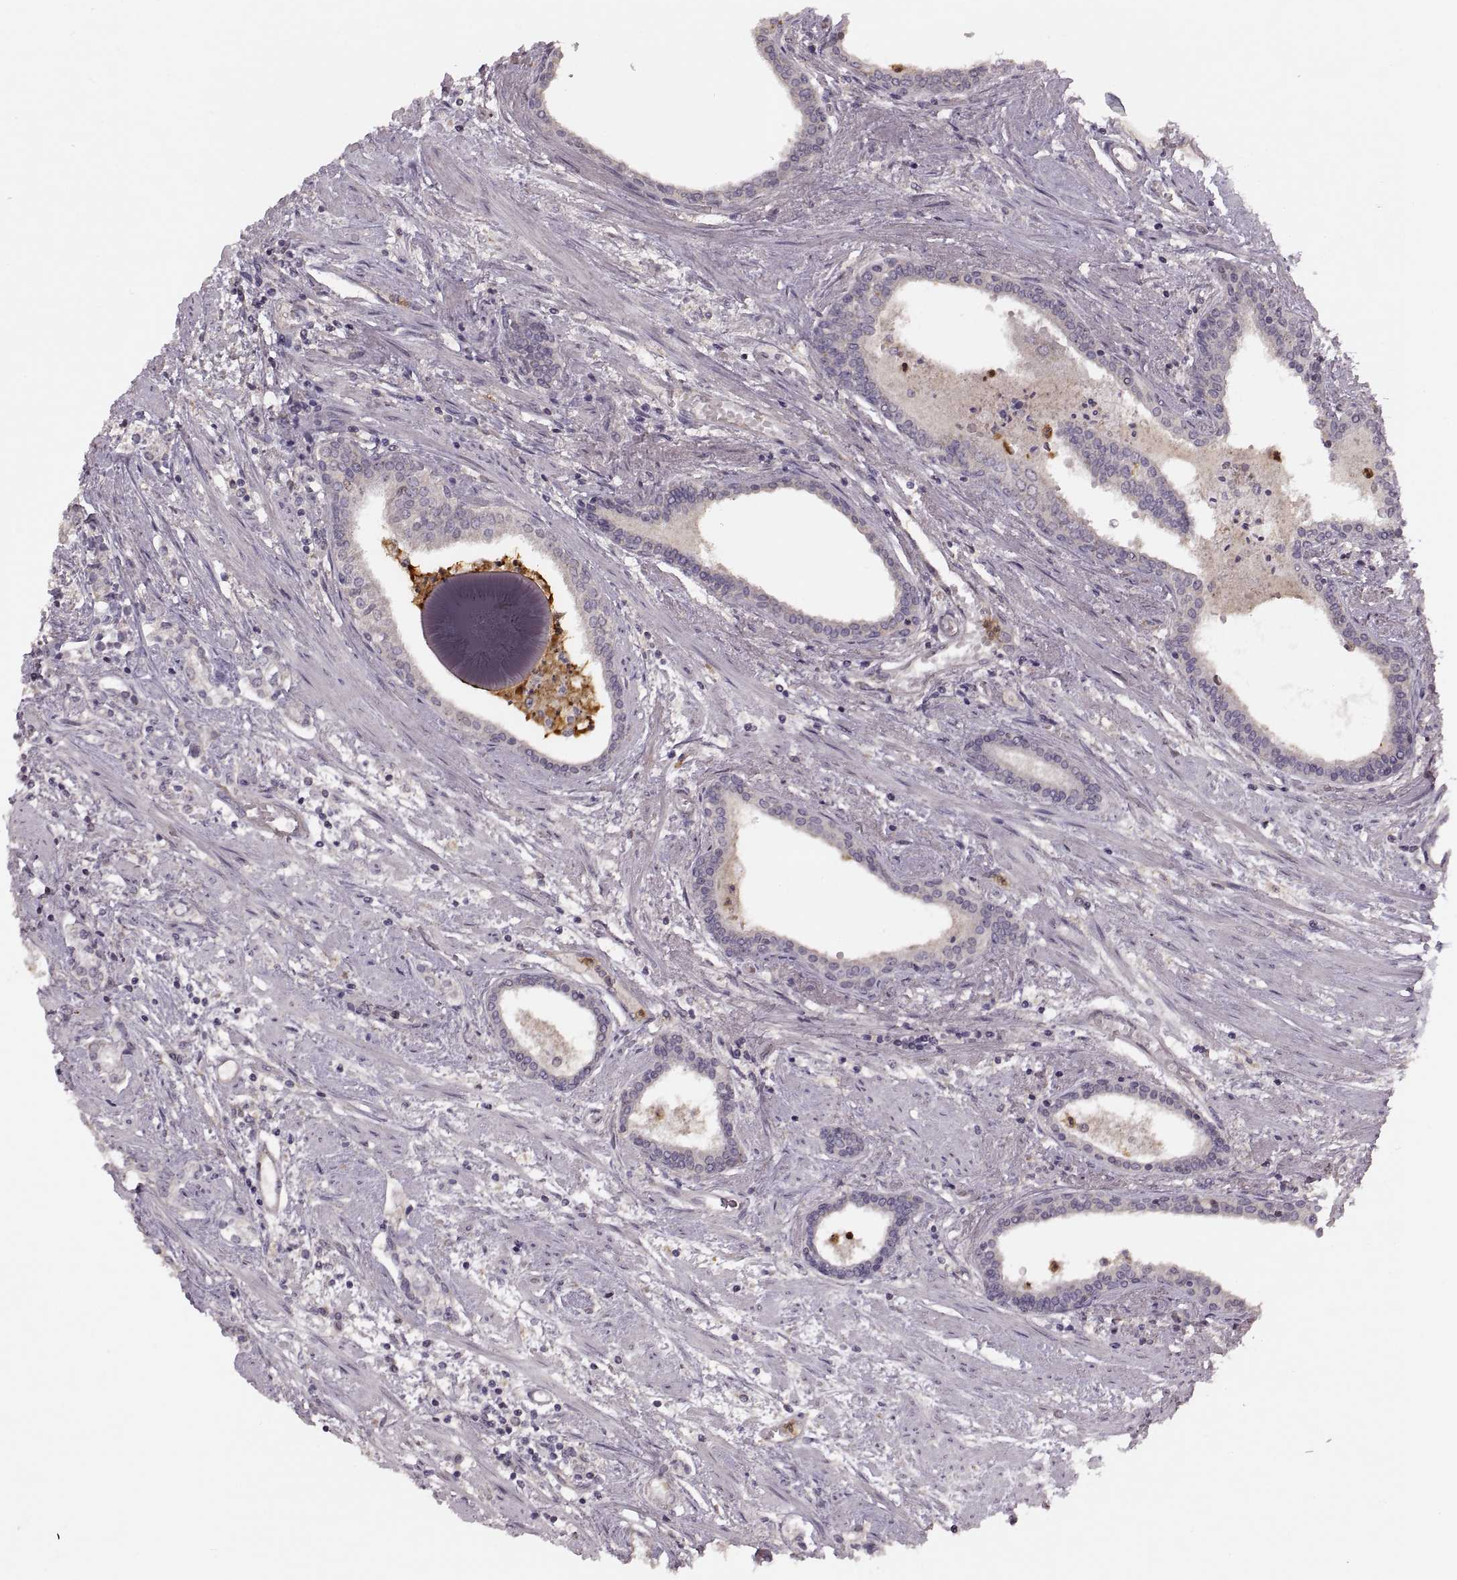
{"staining": {"intensity": "negative", "quantity": "none", "location": "none"}, "tissue": "prostate cancer", "cell_type": "Tumor cells", "image_type": "cancer", "snomed": [{"axis": "morphology", "description": "Adenocarcinoma, NOS"}, {"axis": "topography", "description": "Prostate"}], "caption": "Prostate cancer (adenocarcinoma) was stained to show a protein in brown. There is no significant positivity in tumor cells.", "gene": "PIERCE1", "patient": {"sex": "male", "age": 64}}